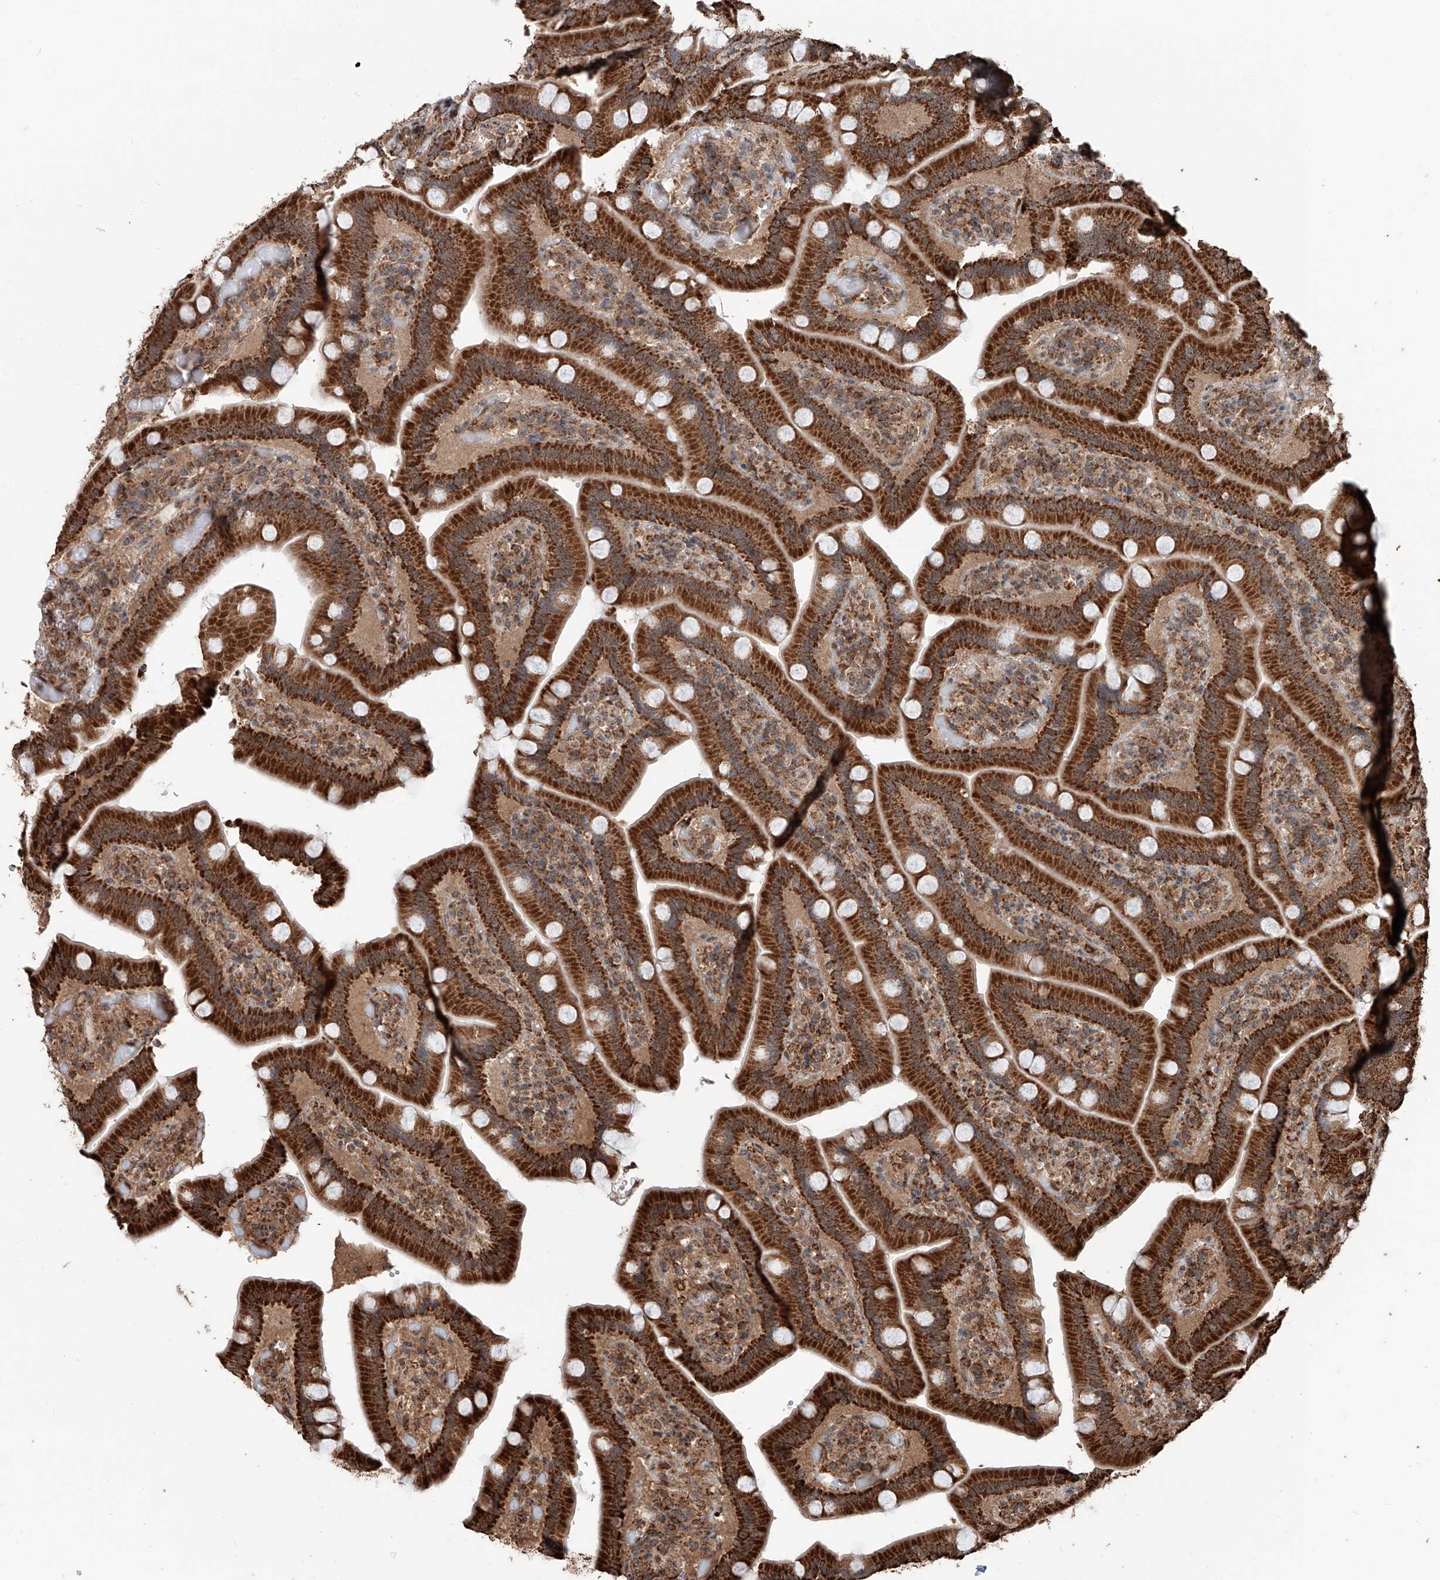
{"staining": {"intensity": "strong", "quantity": ">75%", "location": "cytoplasmic/membranous"}, "tissue": "duodenum", "cell_type": "Glandular cells", "image_type": "normal", "snomed": [{"axis": "morphology", "description": "Normal tissue, NOS"}, {"axis": "topography", "description": "Duodenum"}], "caption": "IHC (DAB (3,3'-diaminobenzidine)) staining of normal duodenum exhibits strong cytoplasmic/membranous protein positivity in about >75% of glandular cells.", "gene": "ZNF445", "patient": {"sex": "female", "age": 62}}